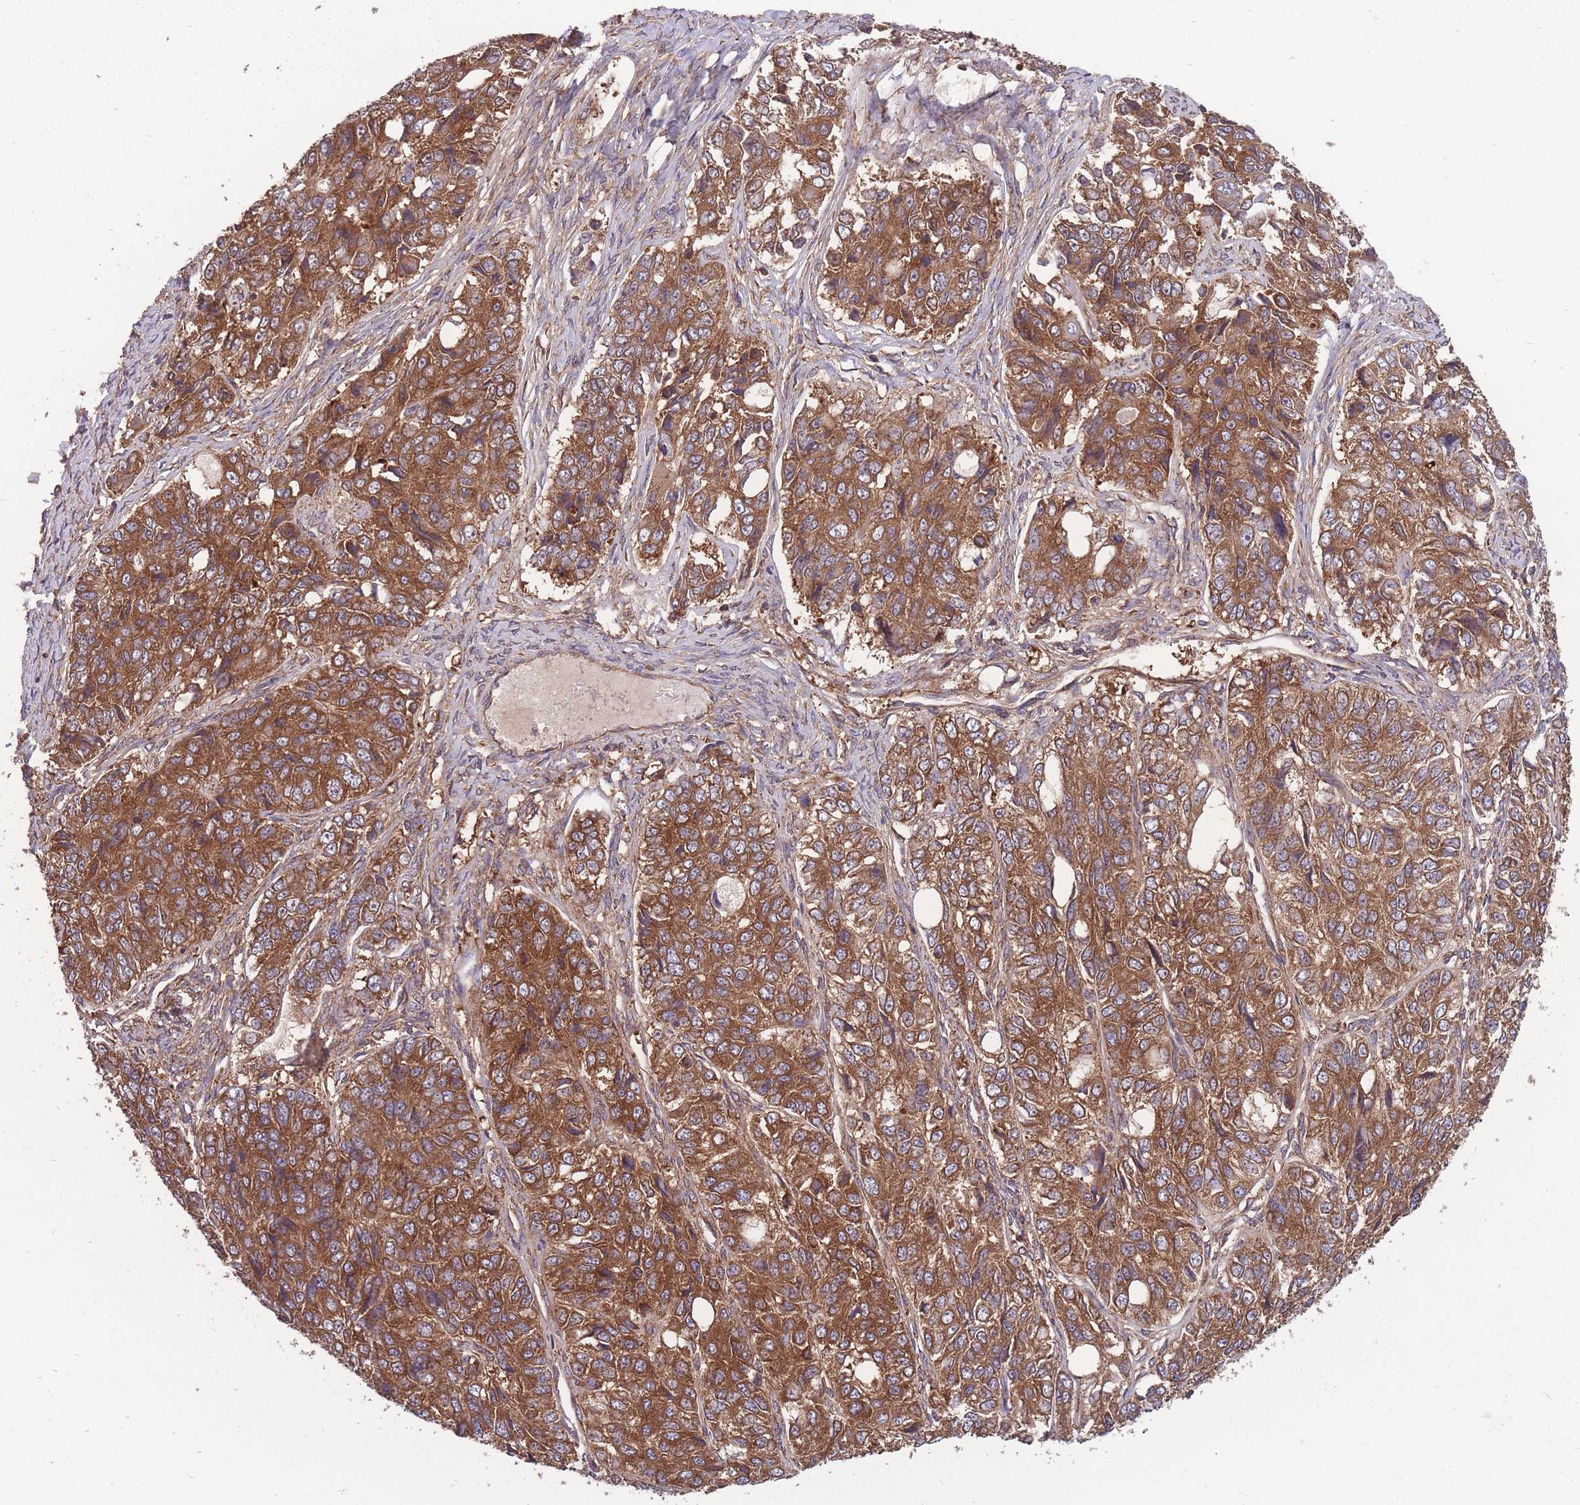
{"staining": {"intensity": "strong", "quantity": ">75%", "location": "cytoplasmic/membranous"}, "tissue": "ovarian cancer", "cell_type": "Tumor cells", "image_type": "cancer", "snomed": [{"axis": "morphology", "description": "Carcinoma, endometroid"}, {"axis": "topography", "description": "Ovary"}], "caption": "IHC of human endometroid carcinoma (ovarian) exhibits high levels of strong cytoplasmic/membranous expression in approximately >75% of tumor cells.", "gene": "ZPR1", "patient": {"sex": "female", "age": 51}}